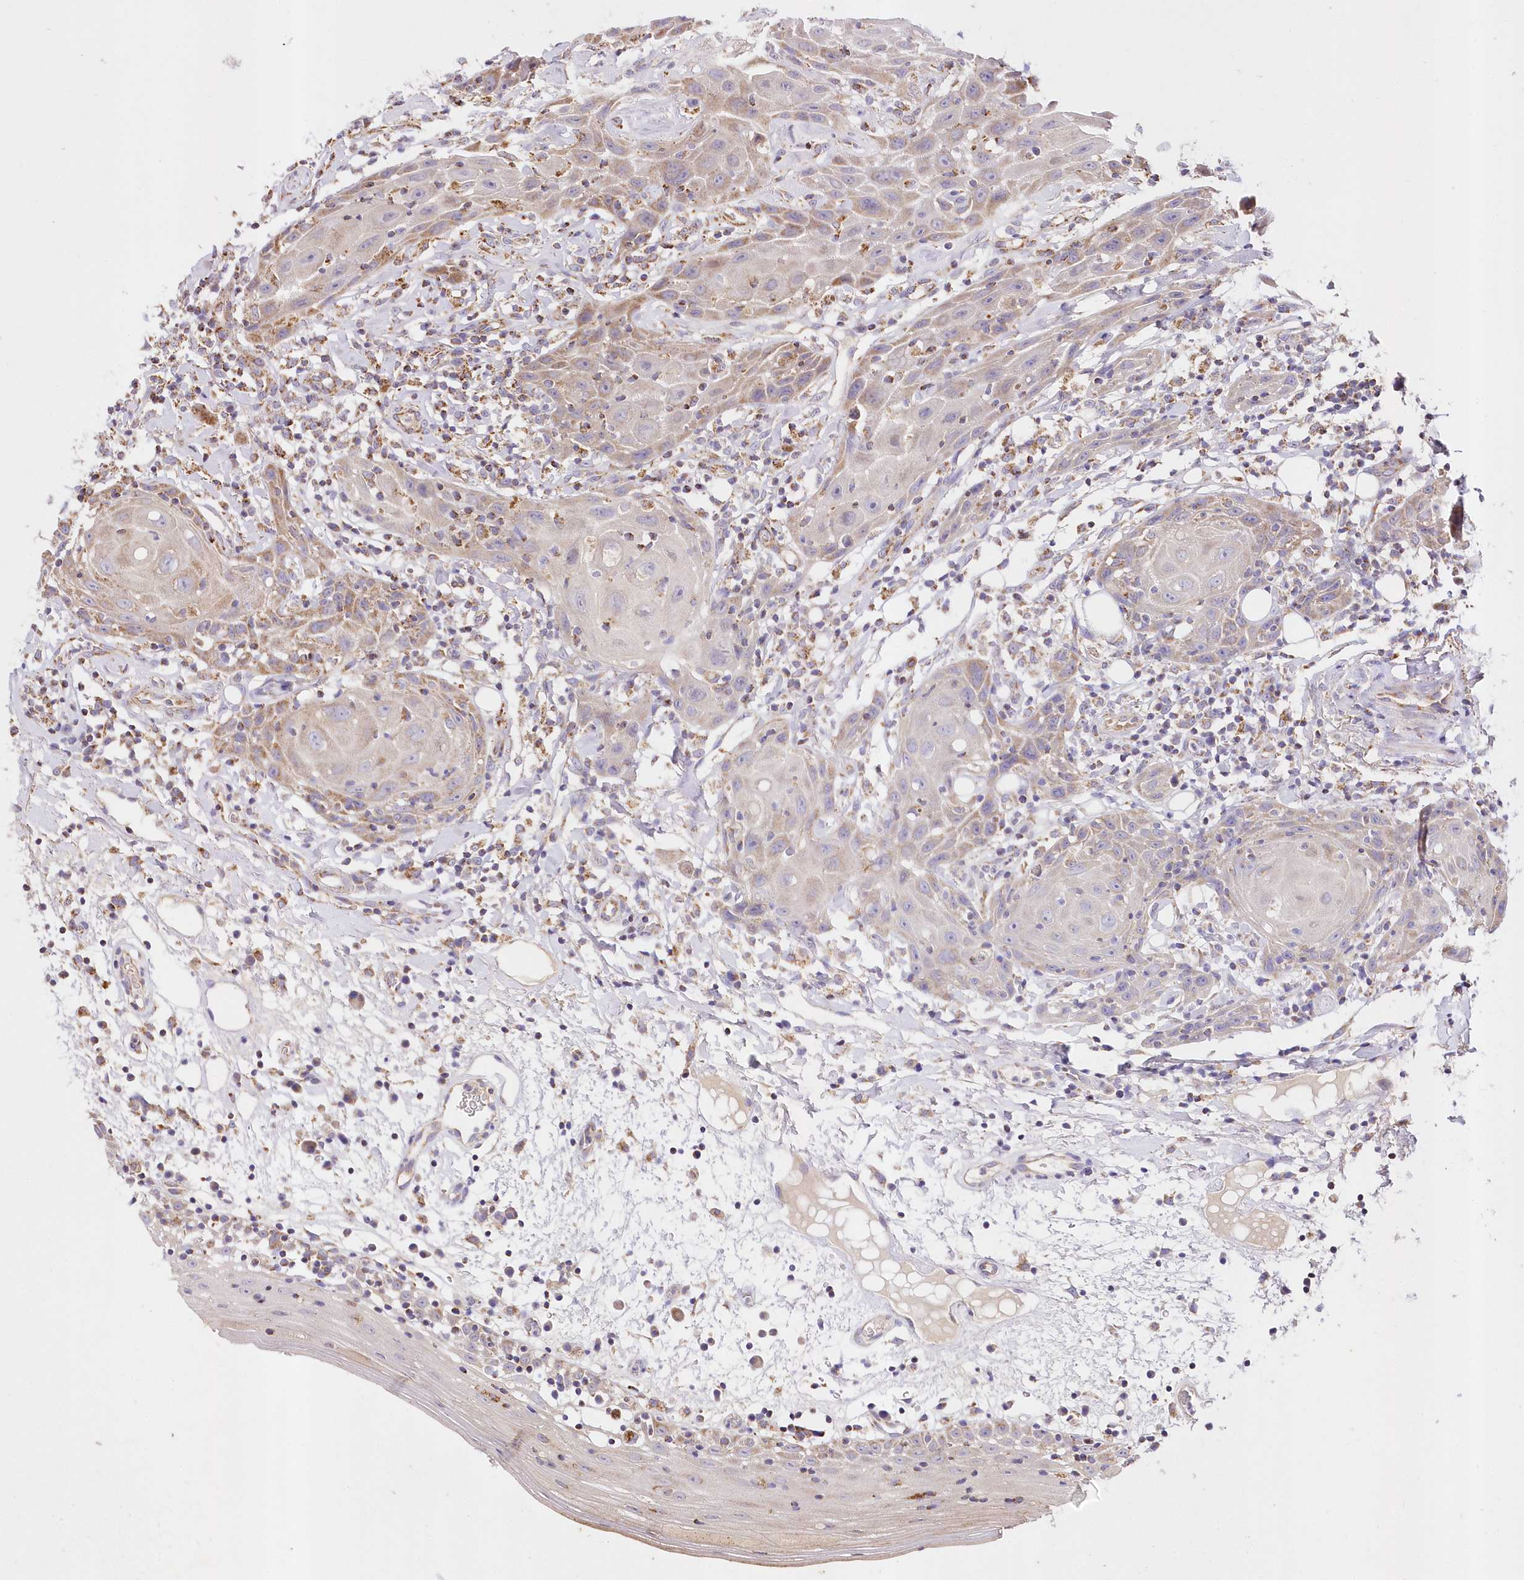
{"staining": {"intensity": "moderate", "quantity": "<25%", "location": "cytoplasmic/membranous"}, "tissue": "oral mucosa", "cell_type": "Squamous epithelial cells", "image_type": "normal", "snomed": [{"axis": "morphology", "description": "Normal tissue, NOS"}, {"axis": "morphology", "description": "Squamous cell carcinoma, NOS"}, {"axis": "topography", "description": "Skeletal muscle"}, {"axis": "topography", "description": "Oral tissue"}], "caption": "The histopathology image displays staining of benign oral mucosa, revealing moderate cytoplasmic/membranous protein staining (brown color) within squamous epithelial cells.", "gene": "ASNSD1", "patient": {"sex": "male", "age": 71}}